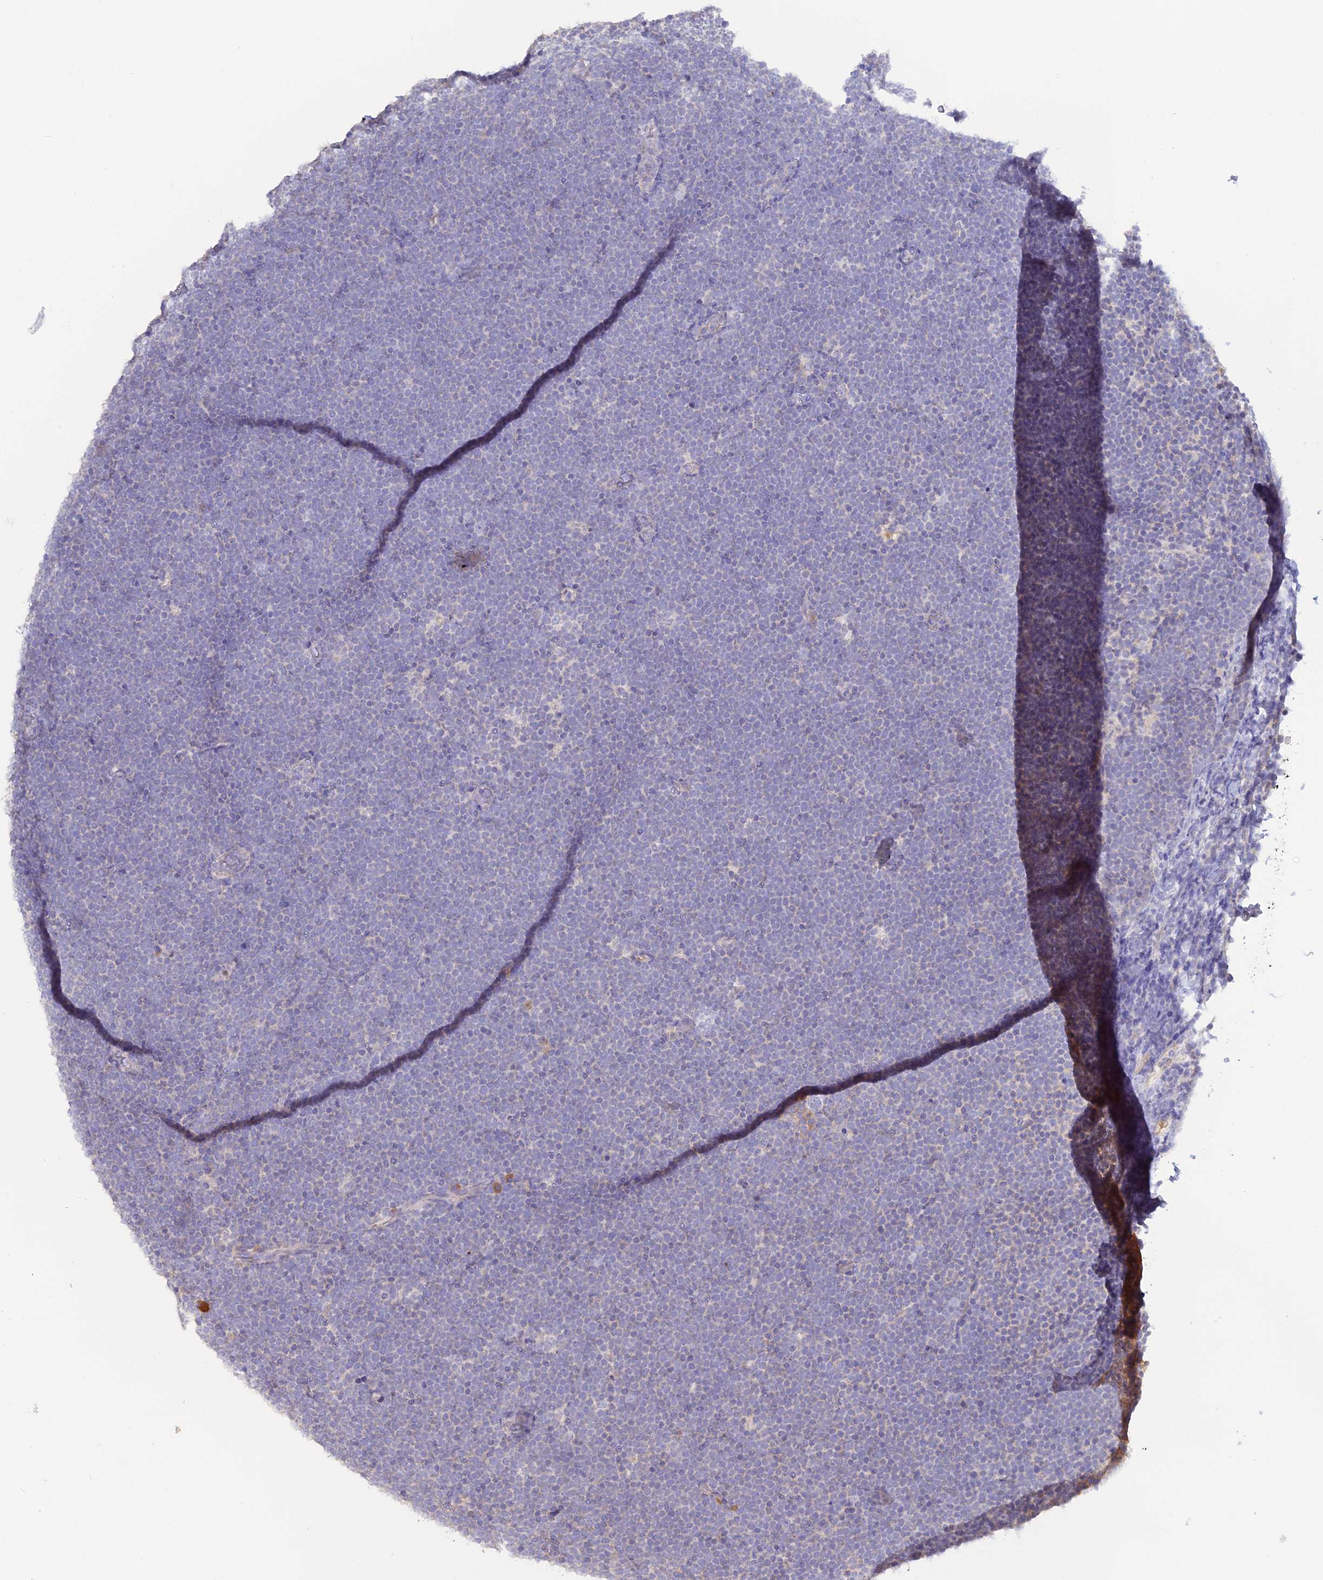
{"staining": {"intensity": "negative", "quantity": "none", "location": "none"}, "tissue": "lymphoma", "cell_type": "Tumor cells", "image_type": "cancer", "snomed": [{"axis": "morphology", "description": "Malignant lymphoma, non-Hodgkin's type, High grade"}, {"axis": "topography", "description": "Lymph node"}], "caption": "DAB (3,3'-diaminobenzidine) immunohistochemical staining of lymphoma displays no significant staining in tumor cells.", "gene": "ADGRA1", "patient": {"sex": "male", "age": 13}}